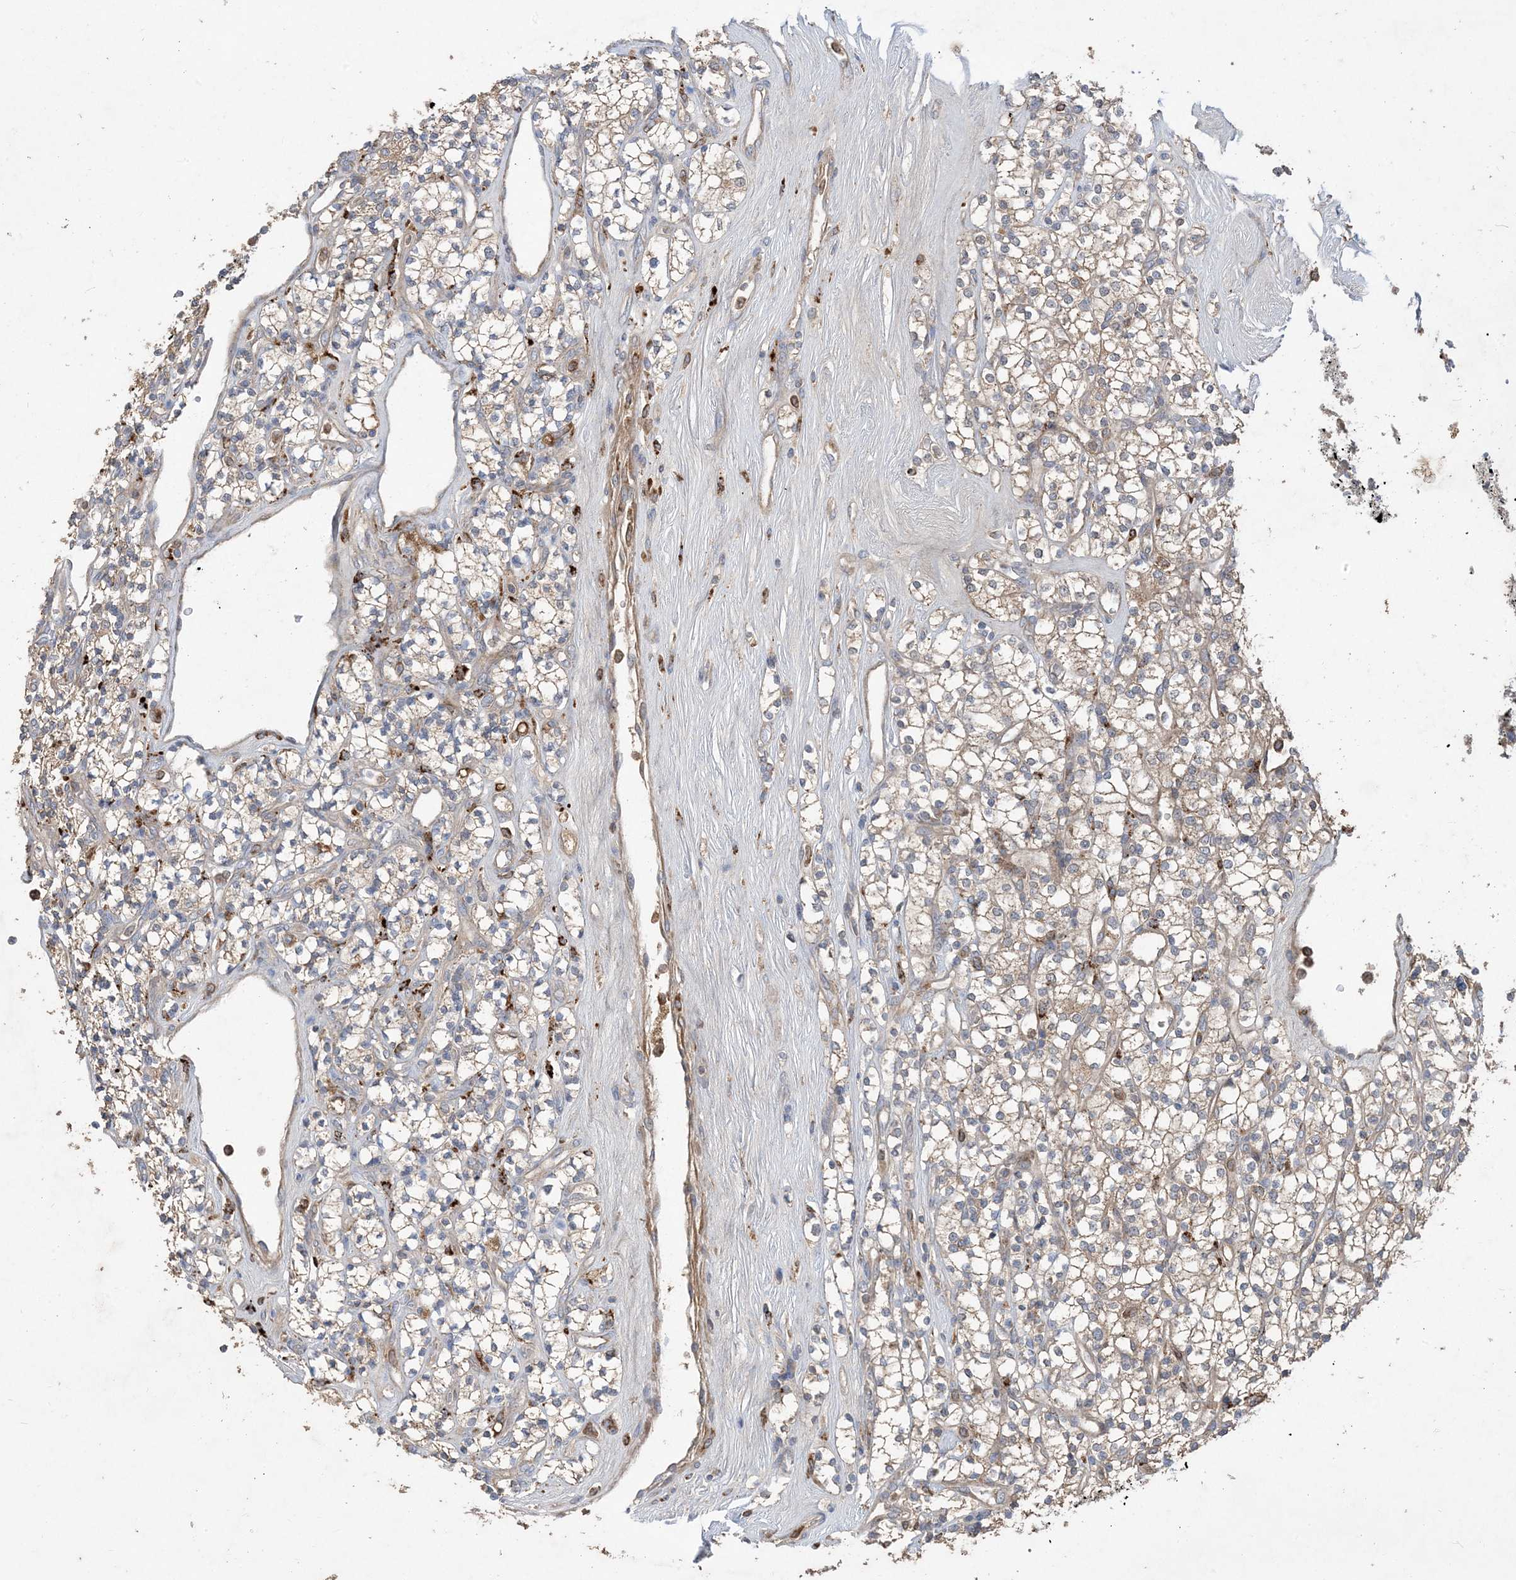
{"staining": {"intensity": "weak", "quantity": ">75%", "location": "cytoplasmic/membranous"}, "tissue": "renal cancer", "cell_type": "Tumor cells", "image_type": "cancer", "snomed": [{"axis": "morphology", "description": "Adenocarcinoma, NOS"}, {"axis": "topography", "description": "Kidney"}], "caption": "There is low levels of weak cytoplasmic/membranous positivity in tumor cells of adenocarcinoma (renal), as demonstrated by immunohistochemical staining (brown color).", "gene": "MASP2", "patient": {"sex": "male", "age": 77}}